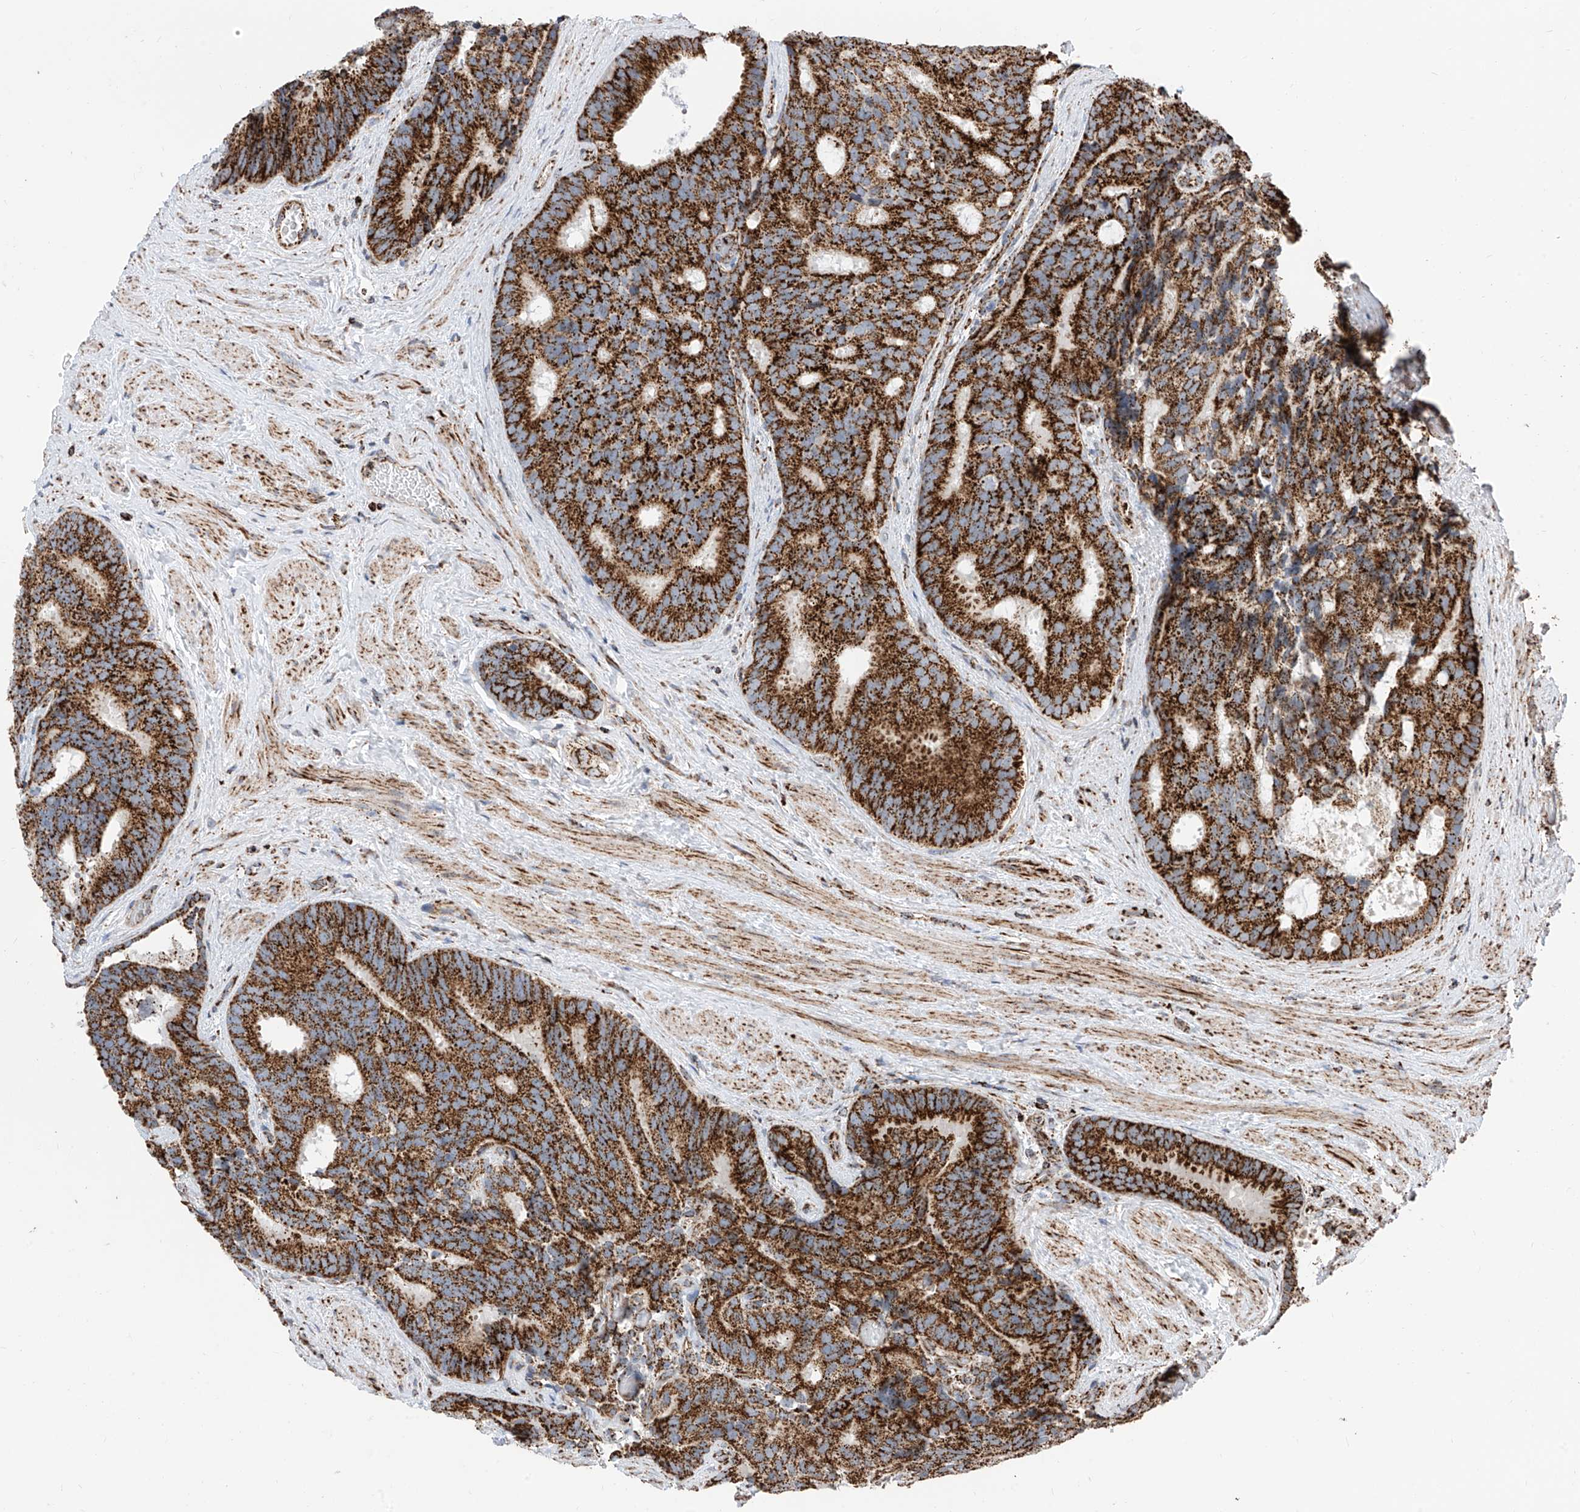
{"staining": {"intensity": "strong", "quantity": ">75%", "location": "cytoplasmic/membranous"}, "tissue": "prostate cancer", "cell_type": "Tumor cells", "image_type": "cancer", "snomed": [{"axis": "morphology", "description": "Adenocarcinoma, Low grade"}, {"axis": "topography", "description": "Prostate"}], "caption": "Prostate cancer stained with DAB immunohistochemistry reveals high levels of strong cytoplasmic/membranous positivity in approximately >75% of tumor cells.", "gene": "COX5B", "patient": {"sex": "male", "age": 71}}